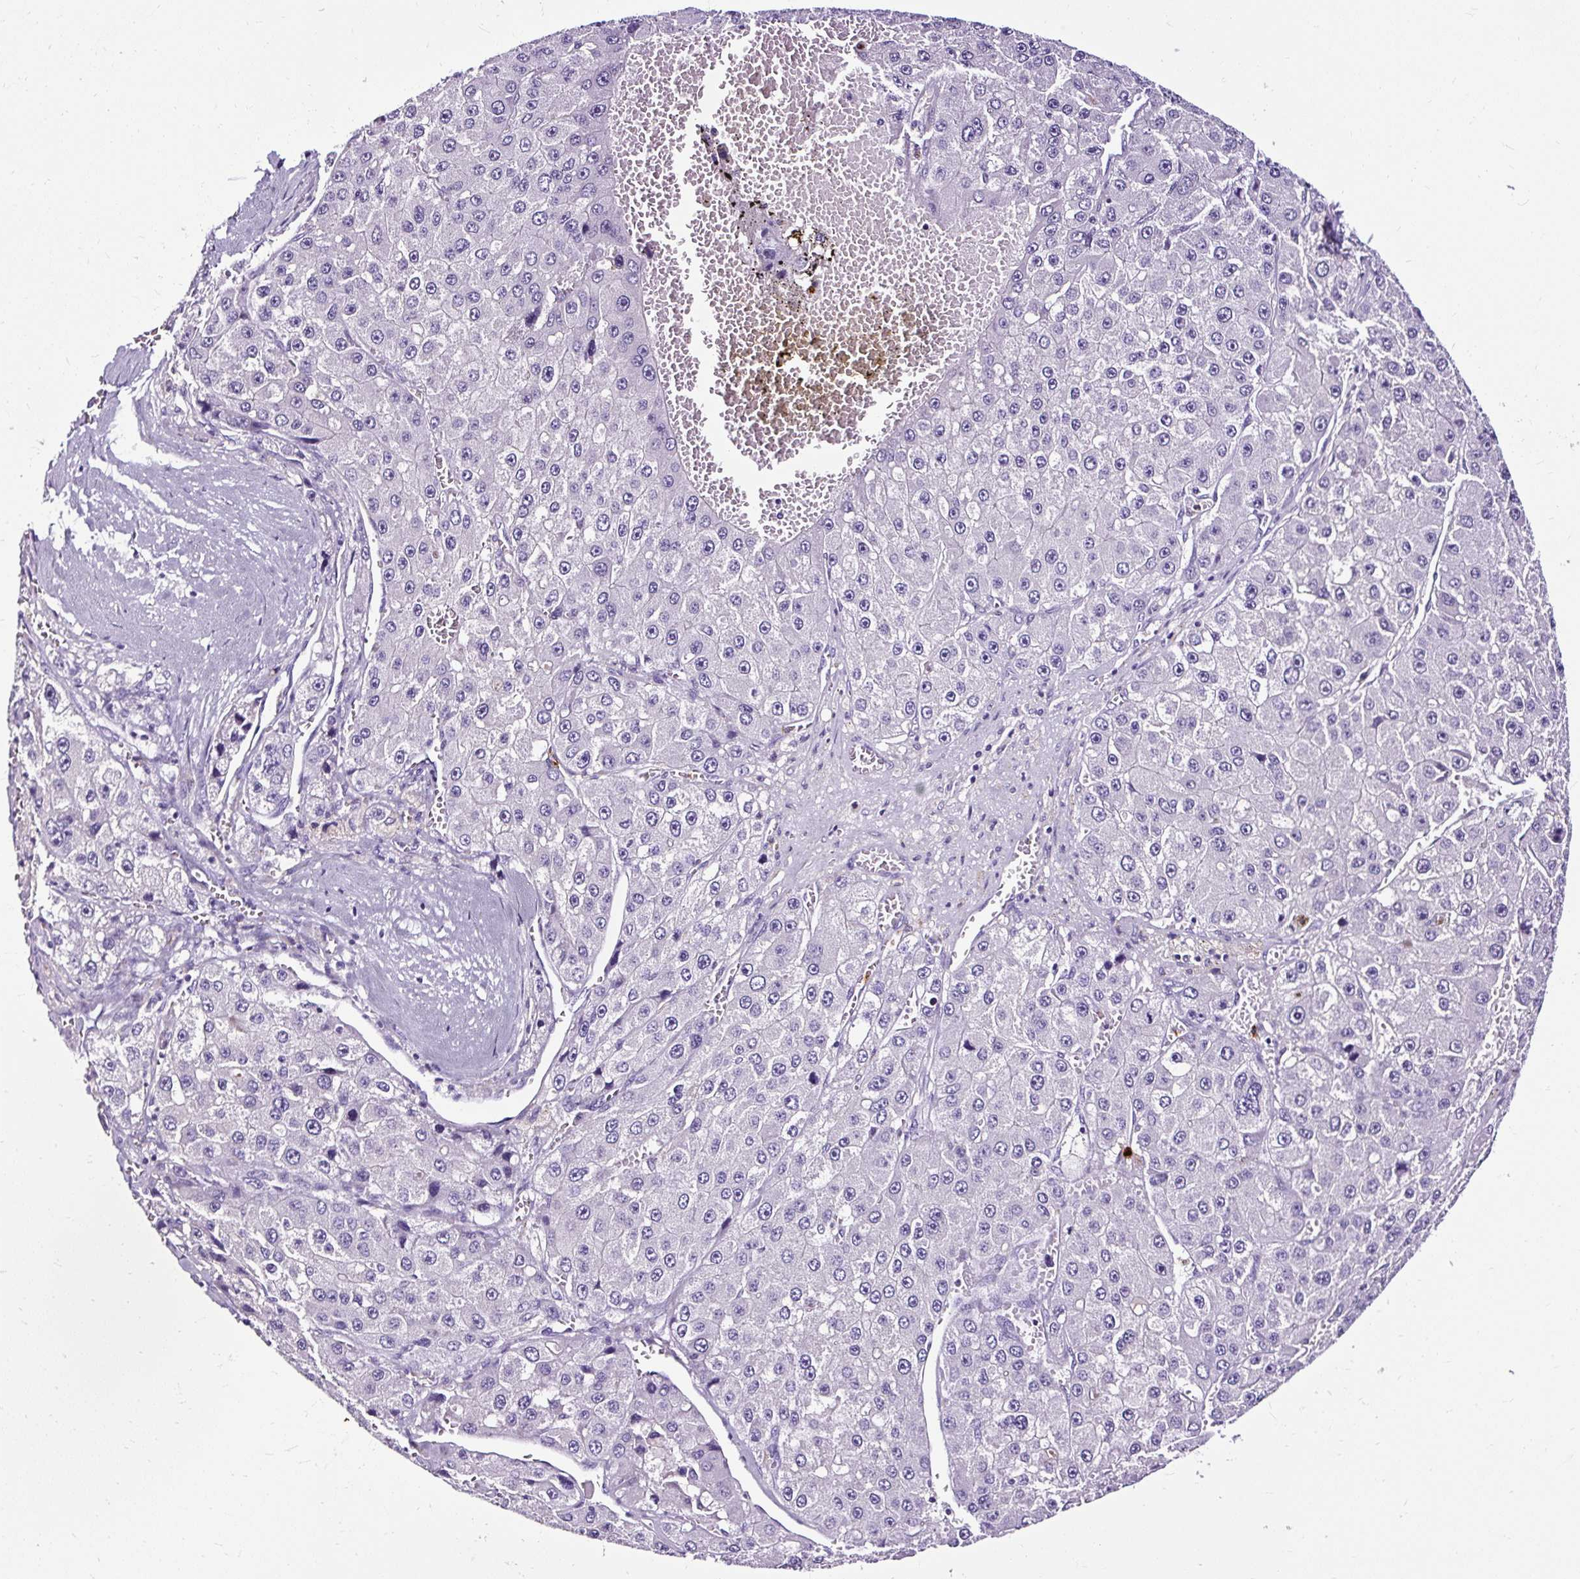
{"staining": {"intensity": "negative", "quantity": "none", "location": "none"}, "tissue": "liver cancer", "cell_type": "Tumor cells", "image_type": "cancer", "snomed": [{"axis": "morphology", "description": "Carcinoma, Hepatocellular, NOS"}, {"axis": "topography", "description": "Liver"}], "caption": "The histopathology image reveals no staining of tumor cells in liver cancer. The staining was performed using DAB (3,3'-diaminobenzidine) to visualize the protein expression in brown, while the nuclei were stained in blue with hematoxylin (Magnification: 20x).", "gene": "SLC7A8", "patient": {"sex": "female", "age": 73}}